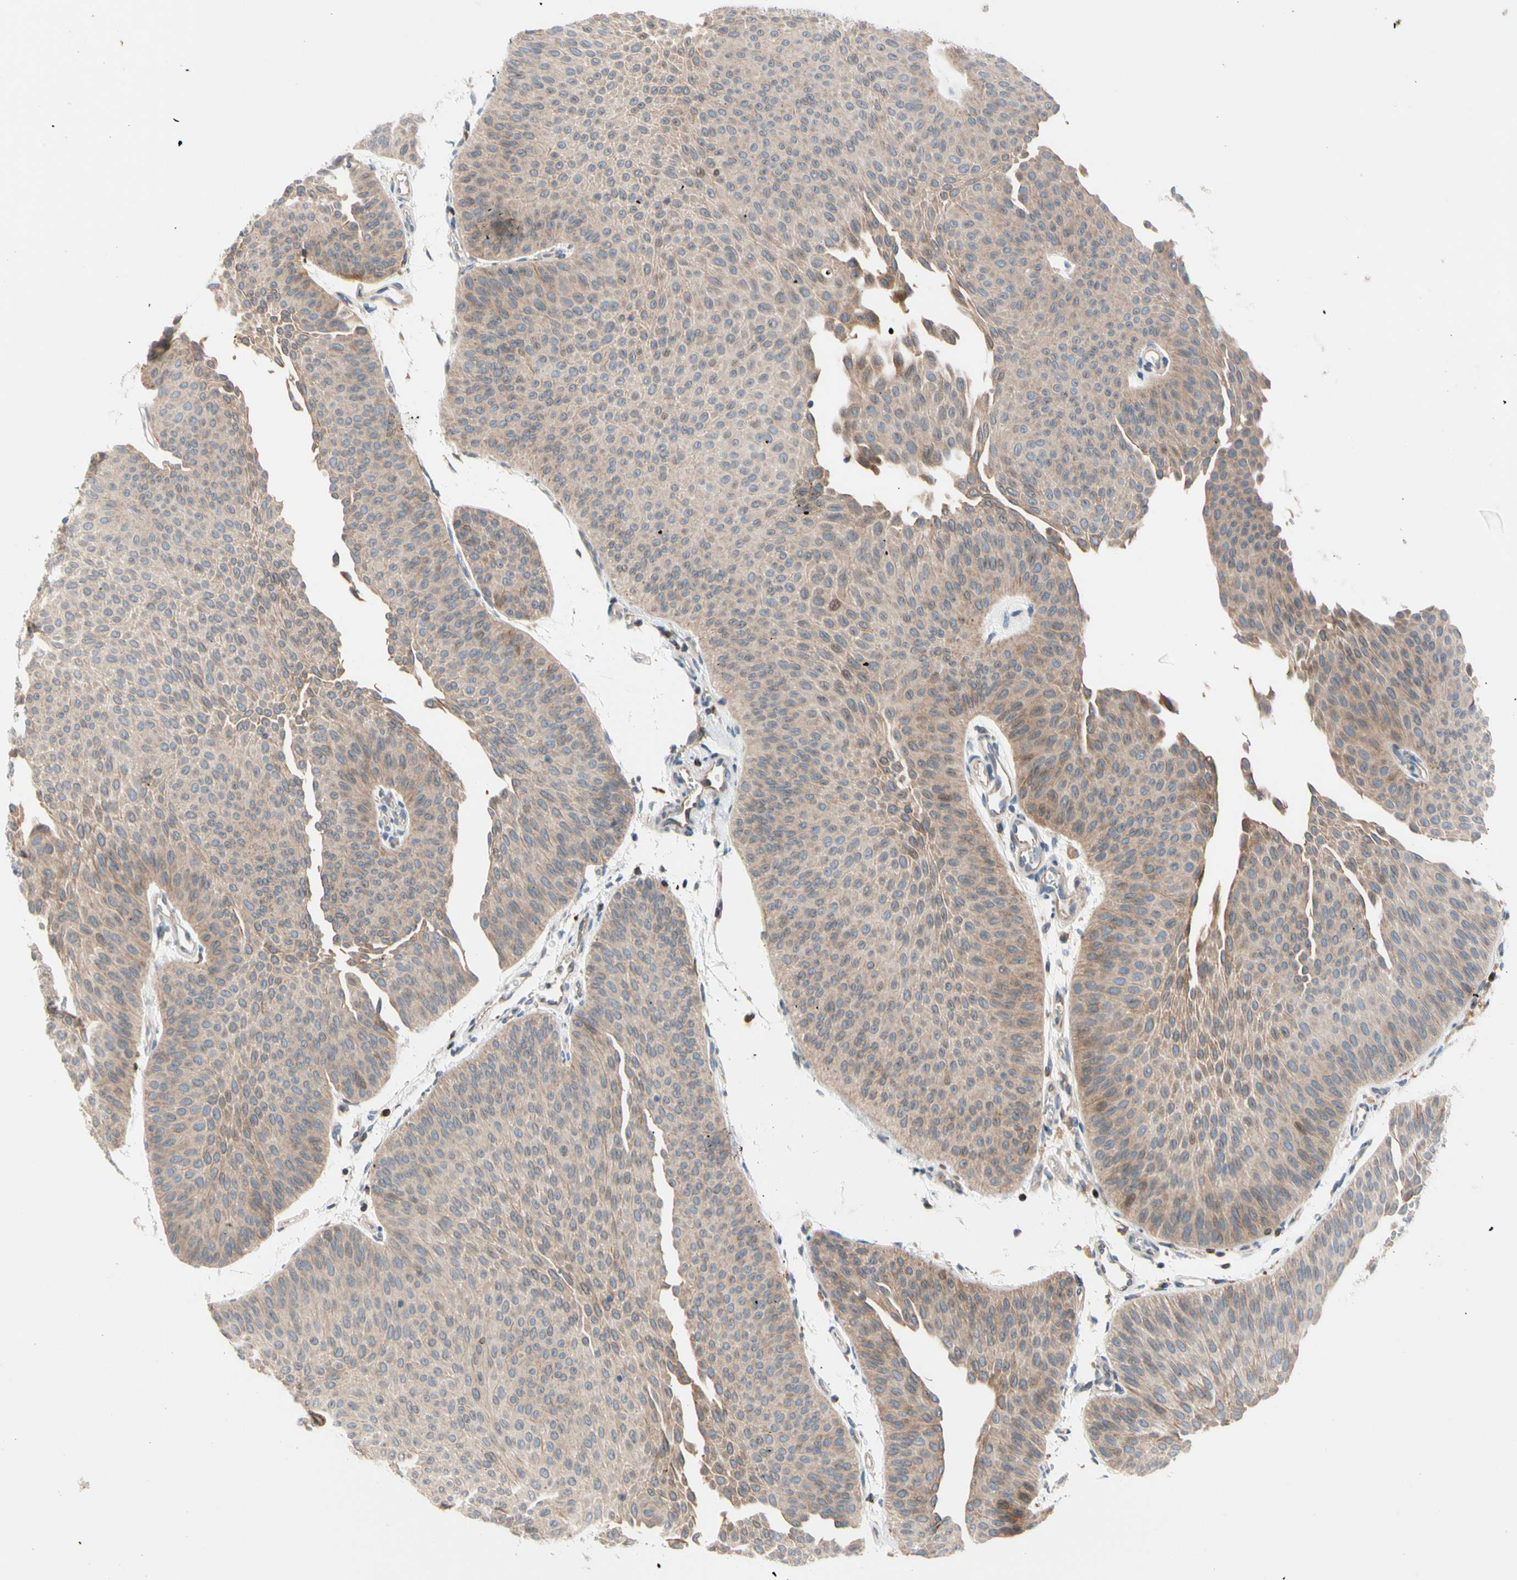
{"staining": {"intensity": "weak", "quantity": ">75%", "location": "cytoplasmic/membranous"}, "tissue": "urothelial cancer", "cell_type": "Tumor cells", "image_type": "cancer", "snomed": [{"axis": "morphology", "description": "Urothelial carcinoma, Low grade"}, {"axis": "topography", "description": "Urinary bladder"}], "caption": "Urothelial carcinoma (low-grade) was stained to show a protein in brown. There is low levels of weak cytoplasmic/membranous positivity in approximately >75% of tumor cells. Using DAB (3,3'-diaminobenzidine) (brown) and hematoxylin (blue) stains, captured at high magnification using brightfield microscopy.", "gene": "MAP3K3", "patient": {"sex": "female", "age": 60}}